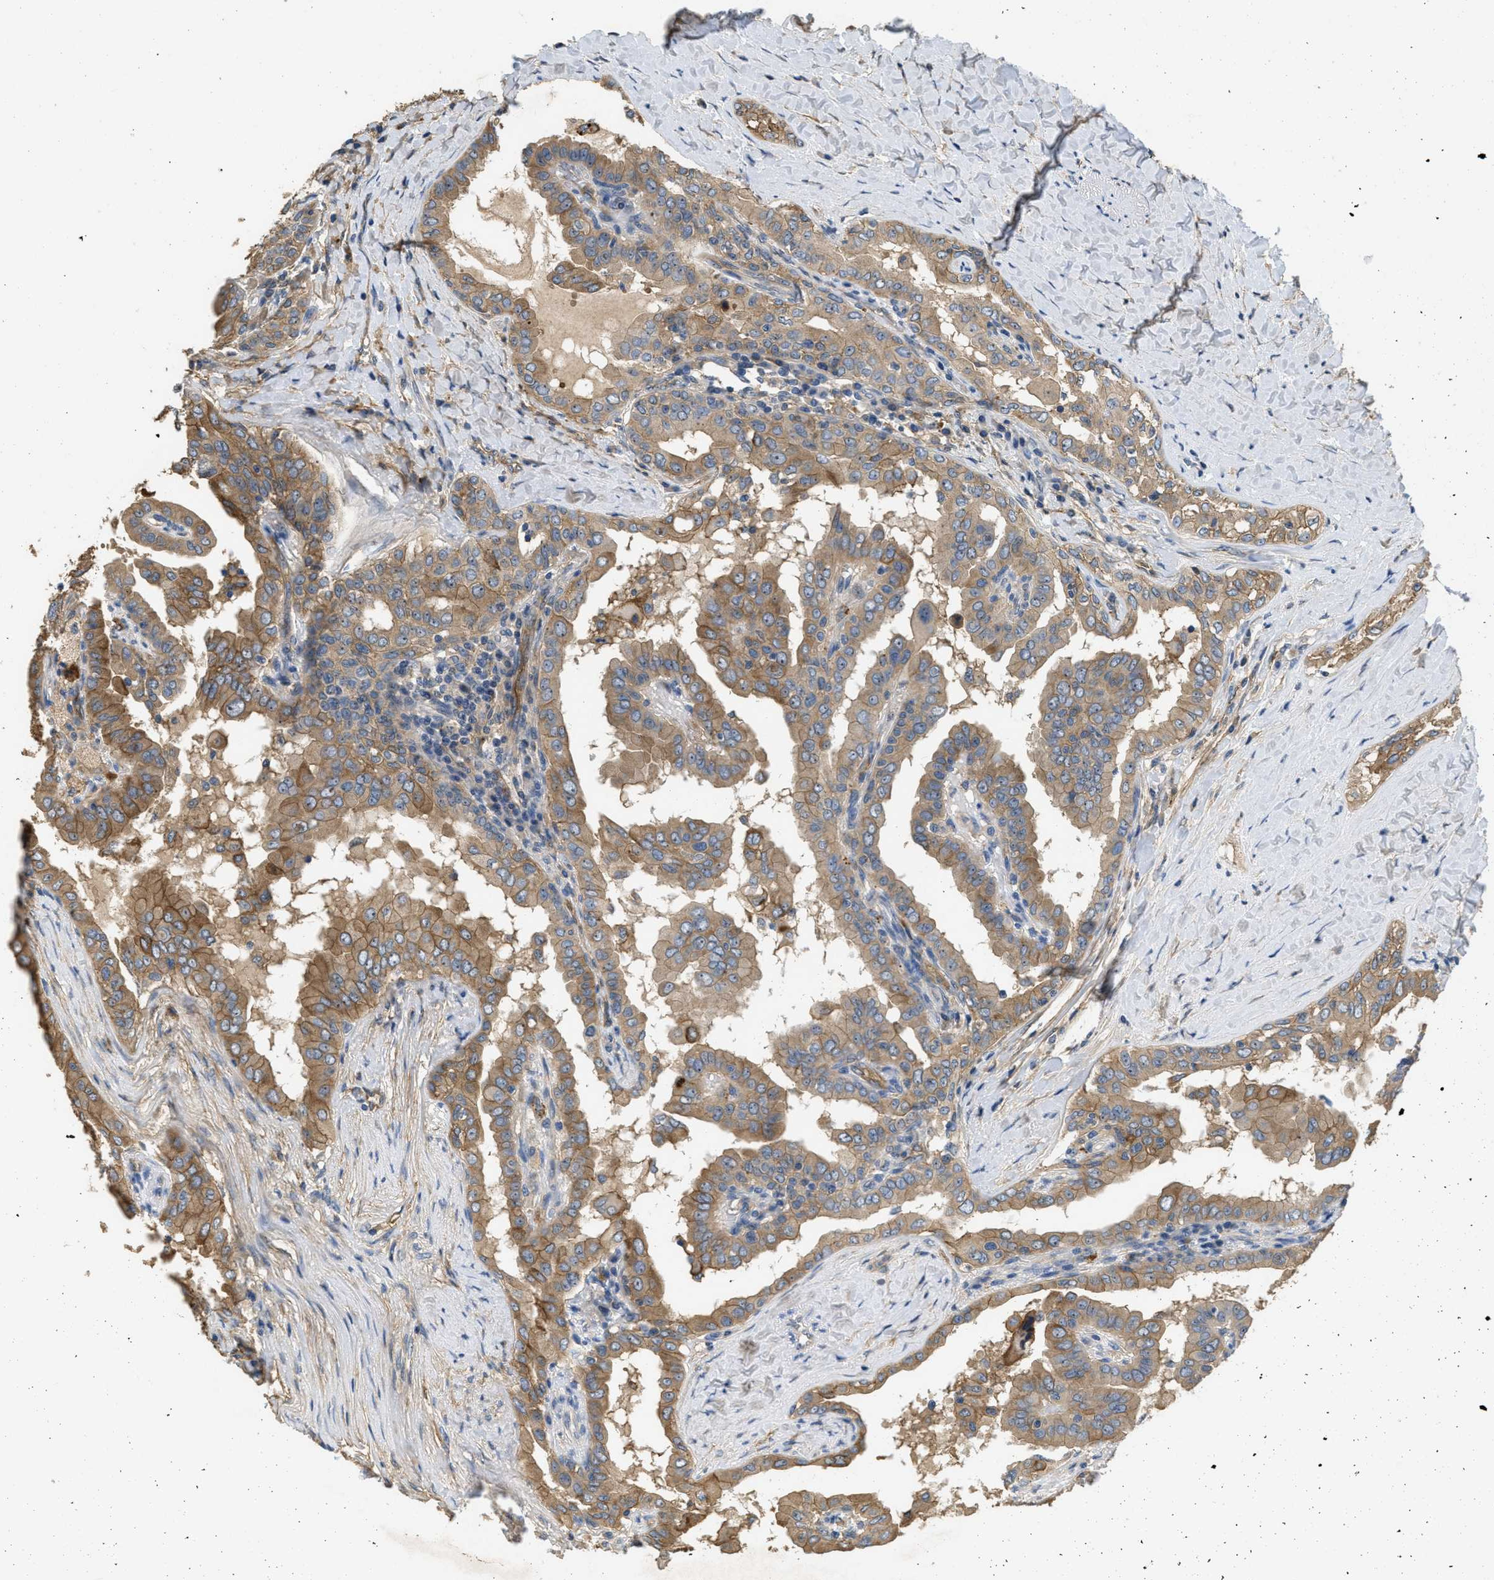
{"staining": {"intensity": "moderate", "quantity": ">75%", "location": "cytoplasmic/membranous"}, "tissue": "thyroid cancer", "cell_type": "Tumor cells", "image_type": "cancer", "snomed": [{"axis": "morphology", "description": "Papillary adenocarcinoma, NOS"}, {"axis": "topography", "description": "Thyroid gland"}], "caption": "Human thyroid papillary adenocarcinoma stained with a protein marker shows moderate staining in tumor cells.", "gene": "OSMR", "patient": {"sex": "male", "age": 33}}